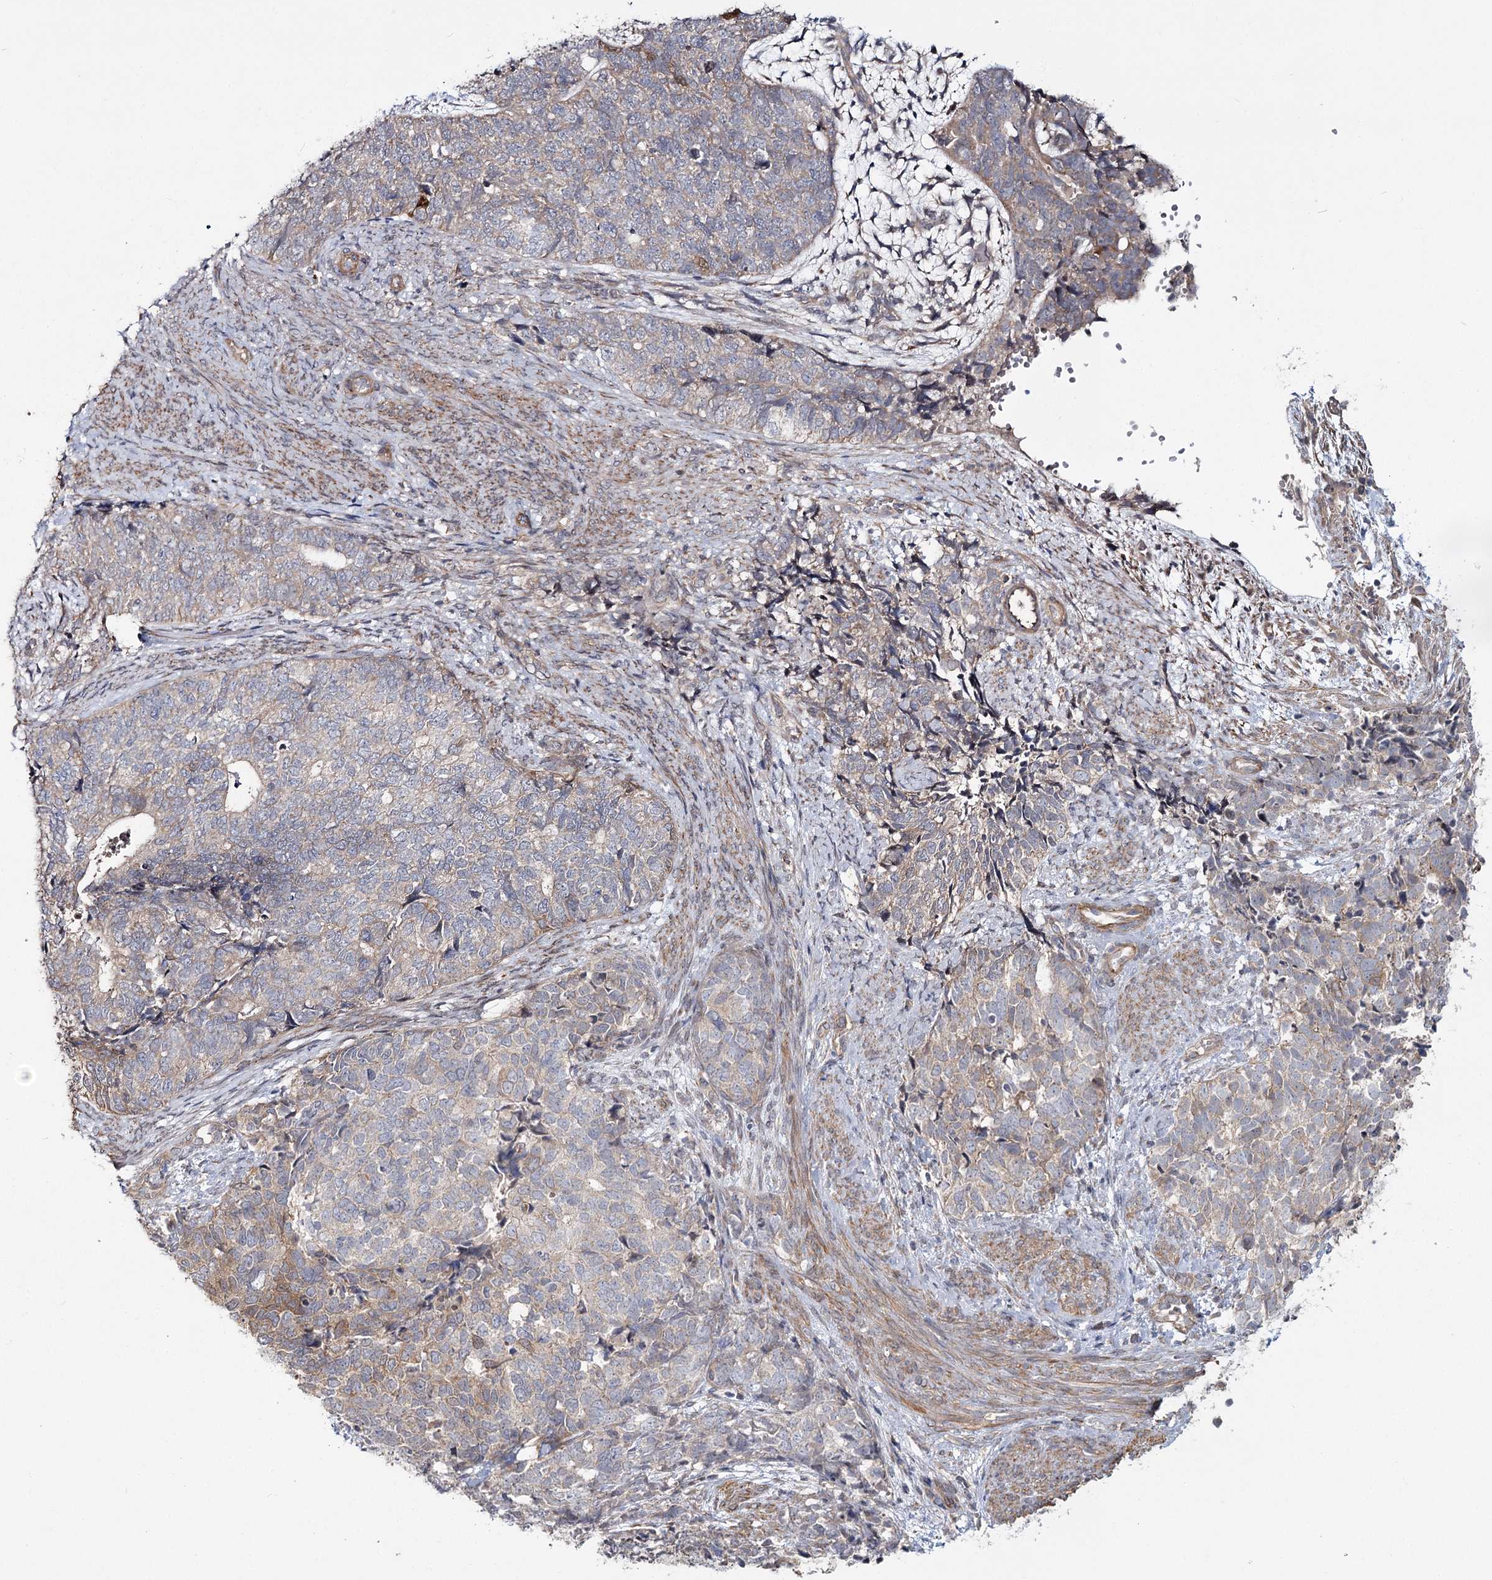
{"staining": {"intensity": "moderate", "quantity": "<25%", "location": "cytoplasmic/membranous"}, "tissue": "cervical cancer", "cell_type": "Tumor cells", "image_type": "cancer", "snomed": [{"axis": "morphology", "description": "Squamous cell carcinoma, NOS"}, {"axis": "topography", "description": "Cervix"}], "caption": "DAB immunohistochemical staining of human cervical squamous cell carcinoma displays moderate cytoplasmic/membranous protein positivity in approximately <25% of tumor cells.", "gene": "TBC1D9B", "patient": {"sex": "female", "age": 63}}